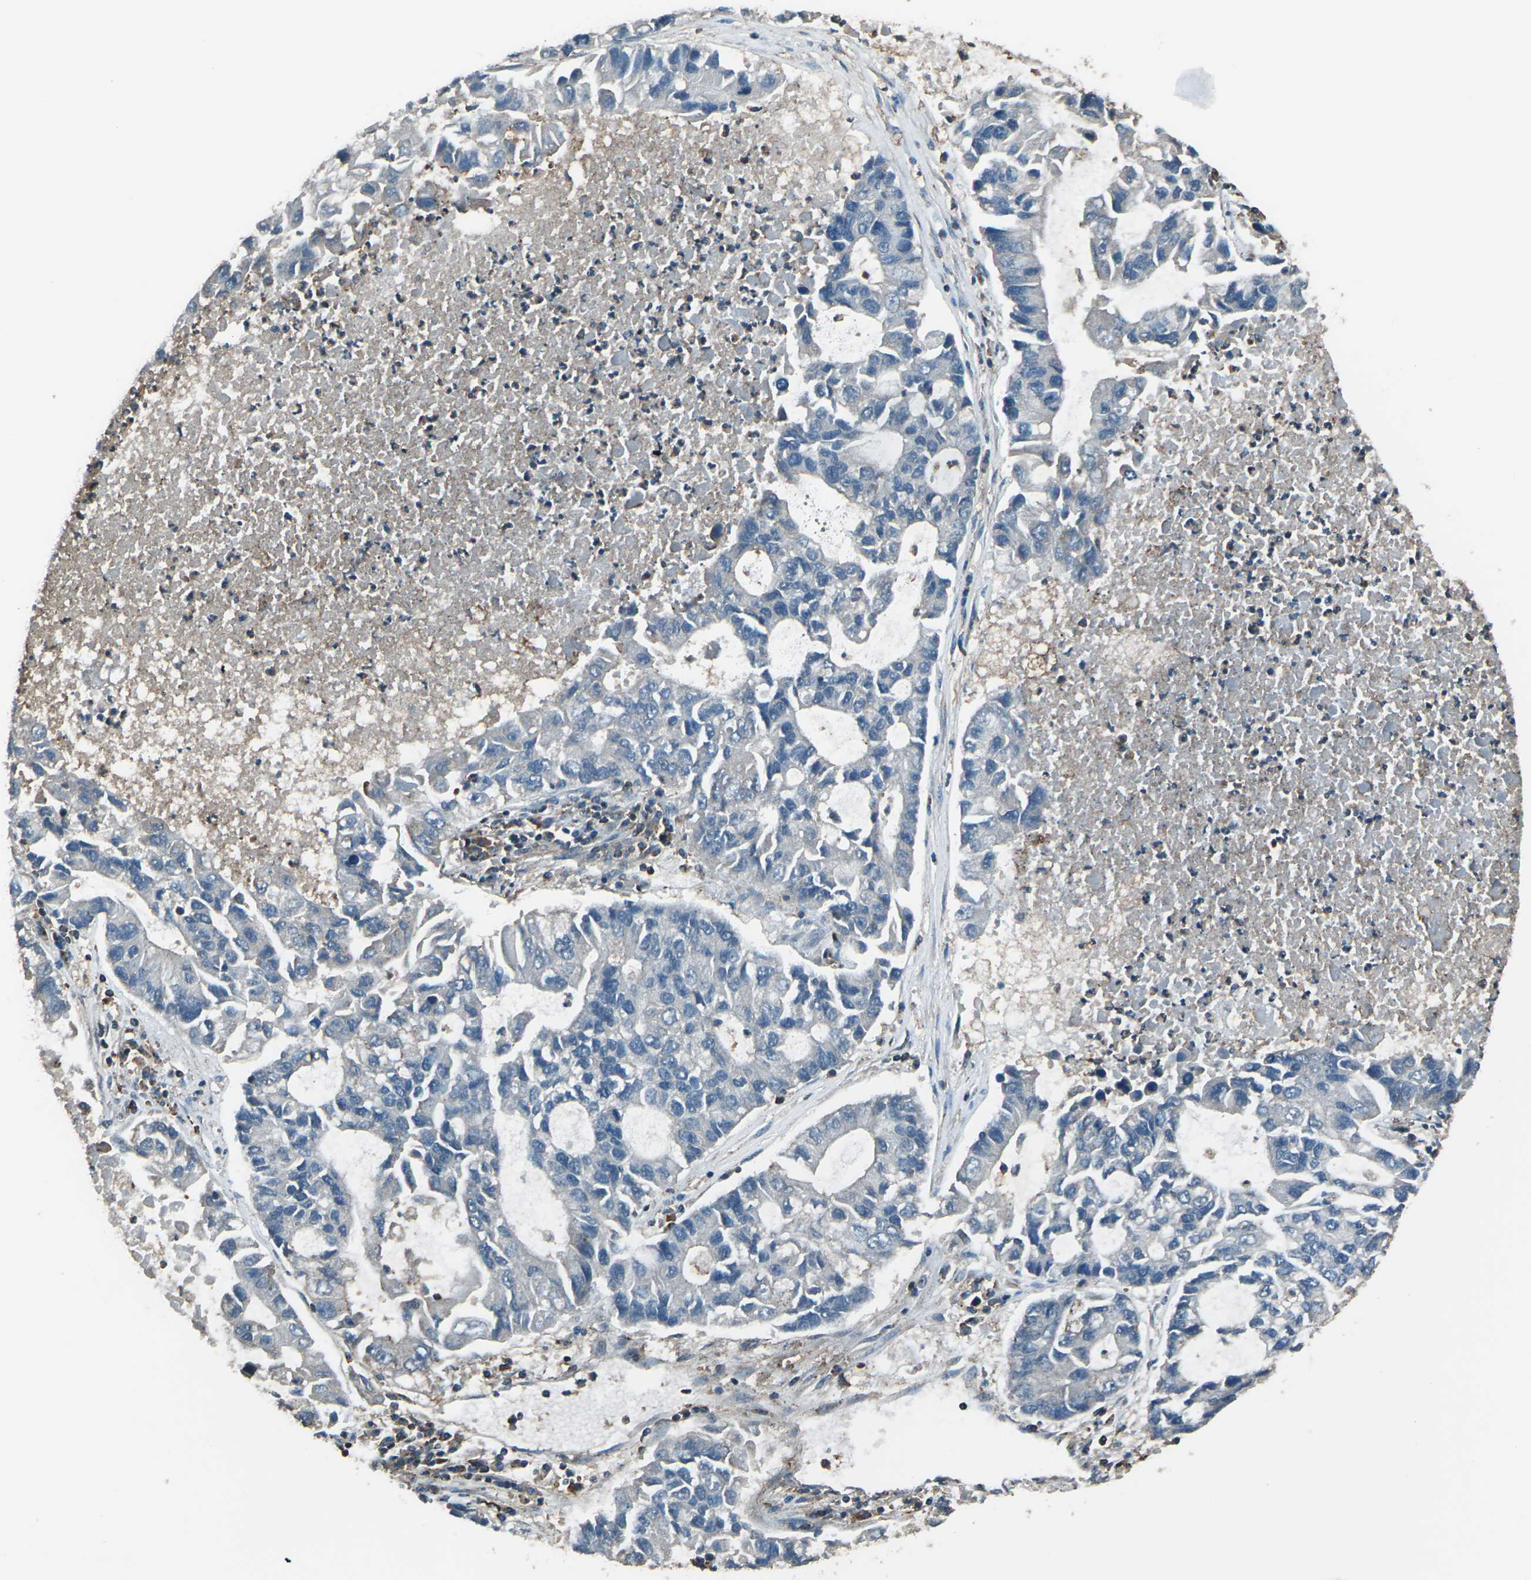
{"staining": {"intensity": "negative", "quantity": "none", "location": "none"}, "tissue": "lung cancer", "cell_type": "Tumor cells", "image_type": "cancer", "snomed": [{"axis": "morphology", "description": "Adenocarcinoma, NOS"}, {"axis": "topography", "description": "Lung"}], "caption": "This histopathology image is of lung cancer (adenocarcinoma) stained with immunohistochemistry (IHC) to label a protein in brown with the nuclei are counter-stained blue. There is no staining in tumor cells. (DAB IHC, high magnification).", "gene": "CMTM4", "patient": {"sex": "female", "age": 51}}